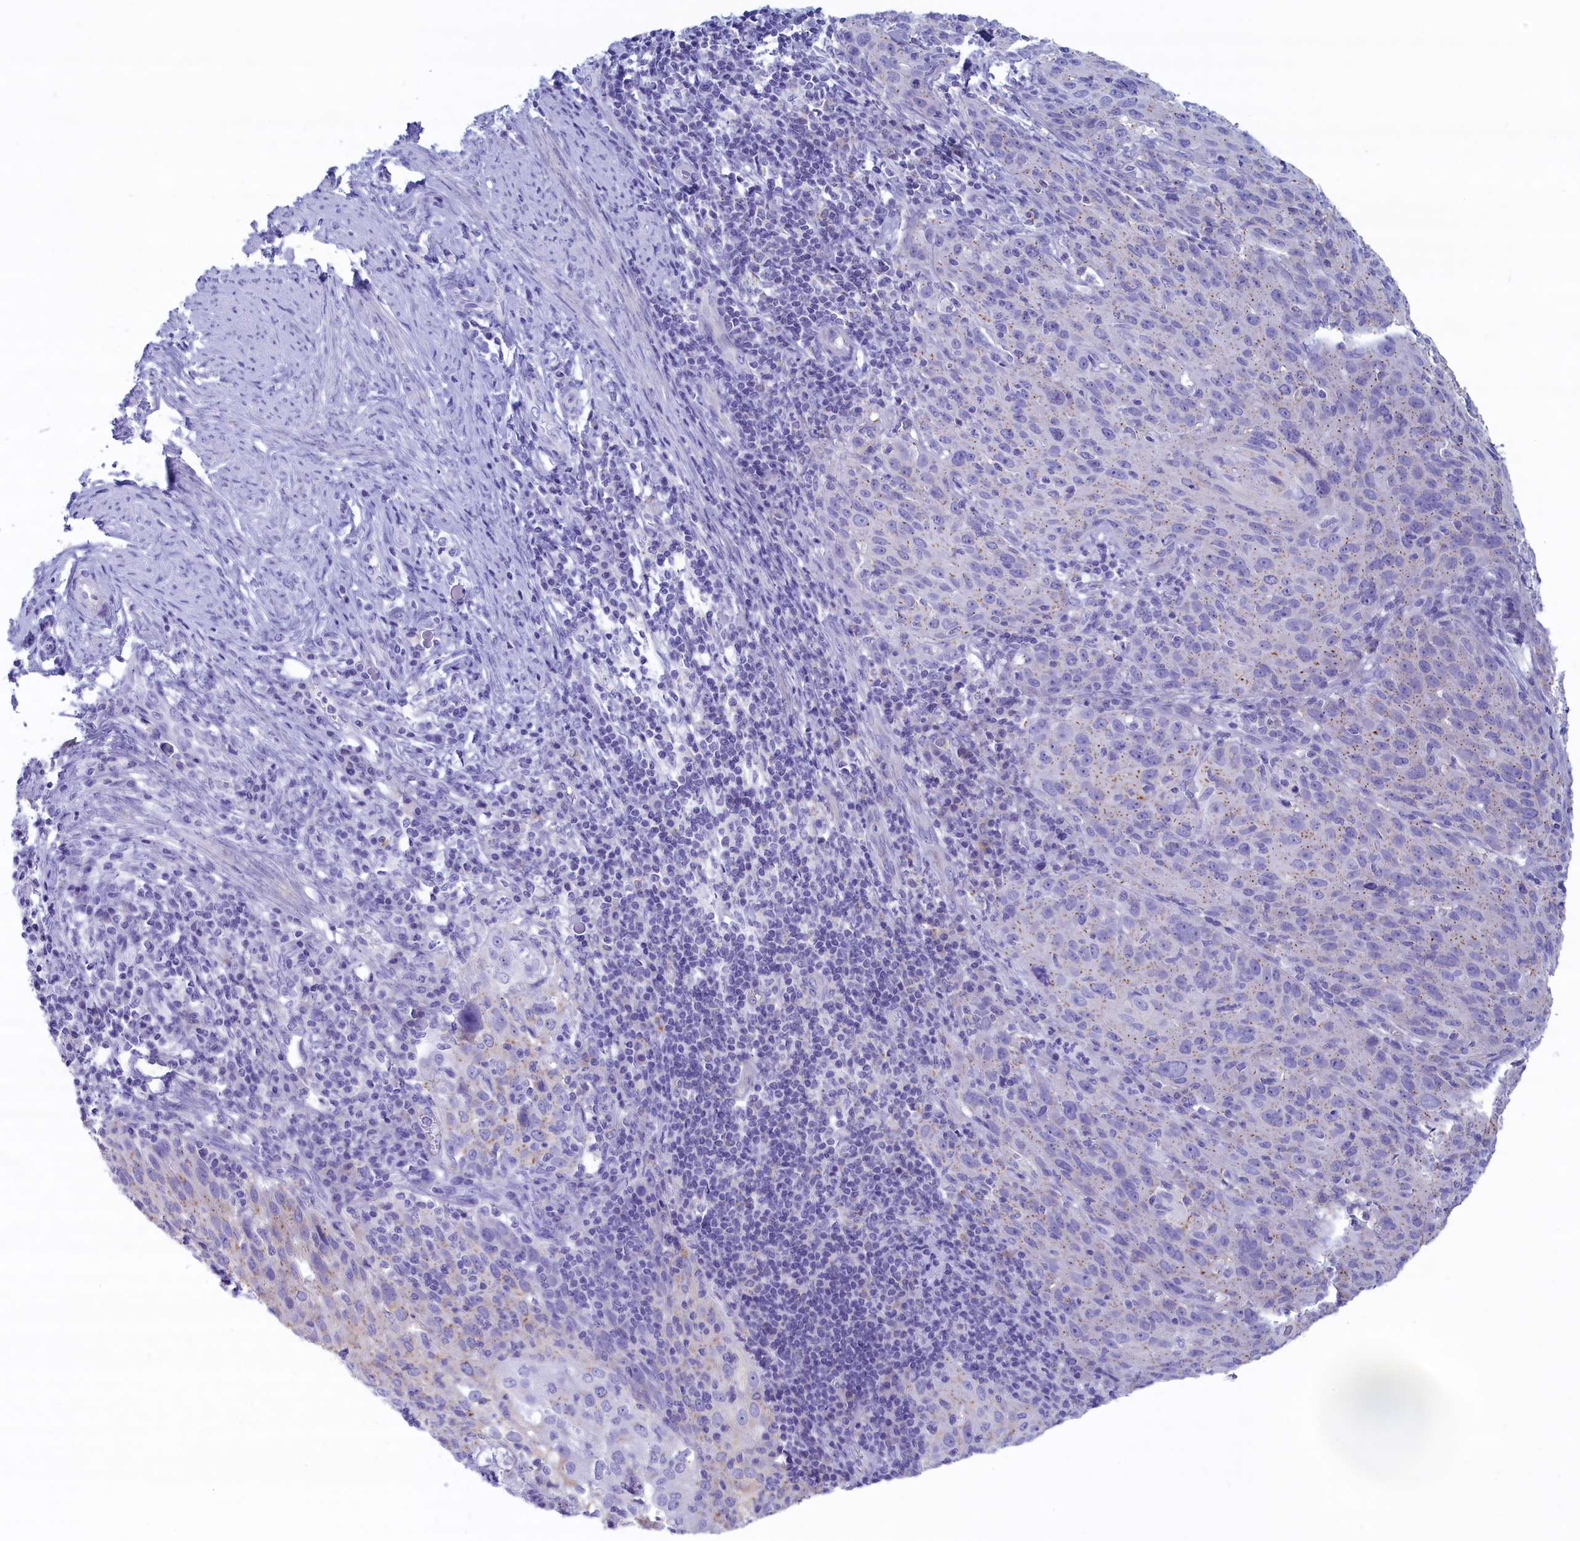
{"staining": {"intensity": "negative", "quantity": "none", "location": "none"}, "tissue": "cervical cancer", "cell_type": "Tumor cells", "image_type": "cancer", "snomed": [{"axis": "morphology", "description": "Squamous cell carcinoma, NOS"}, {"axis": "topography", "description": "Cervix"}], "caption": "IHC of human cervical cancer (squamous cell carcinoma) displays no staining in tumor cells. (DAB immunohistochemistry (IHC) visualized using brightfield microscopy, high magnification).", "gene": "MPV17L2", "patient": {"sex": "female", "age": 50}}